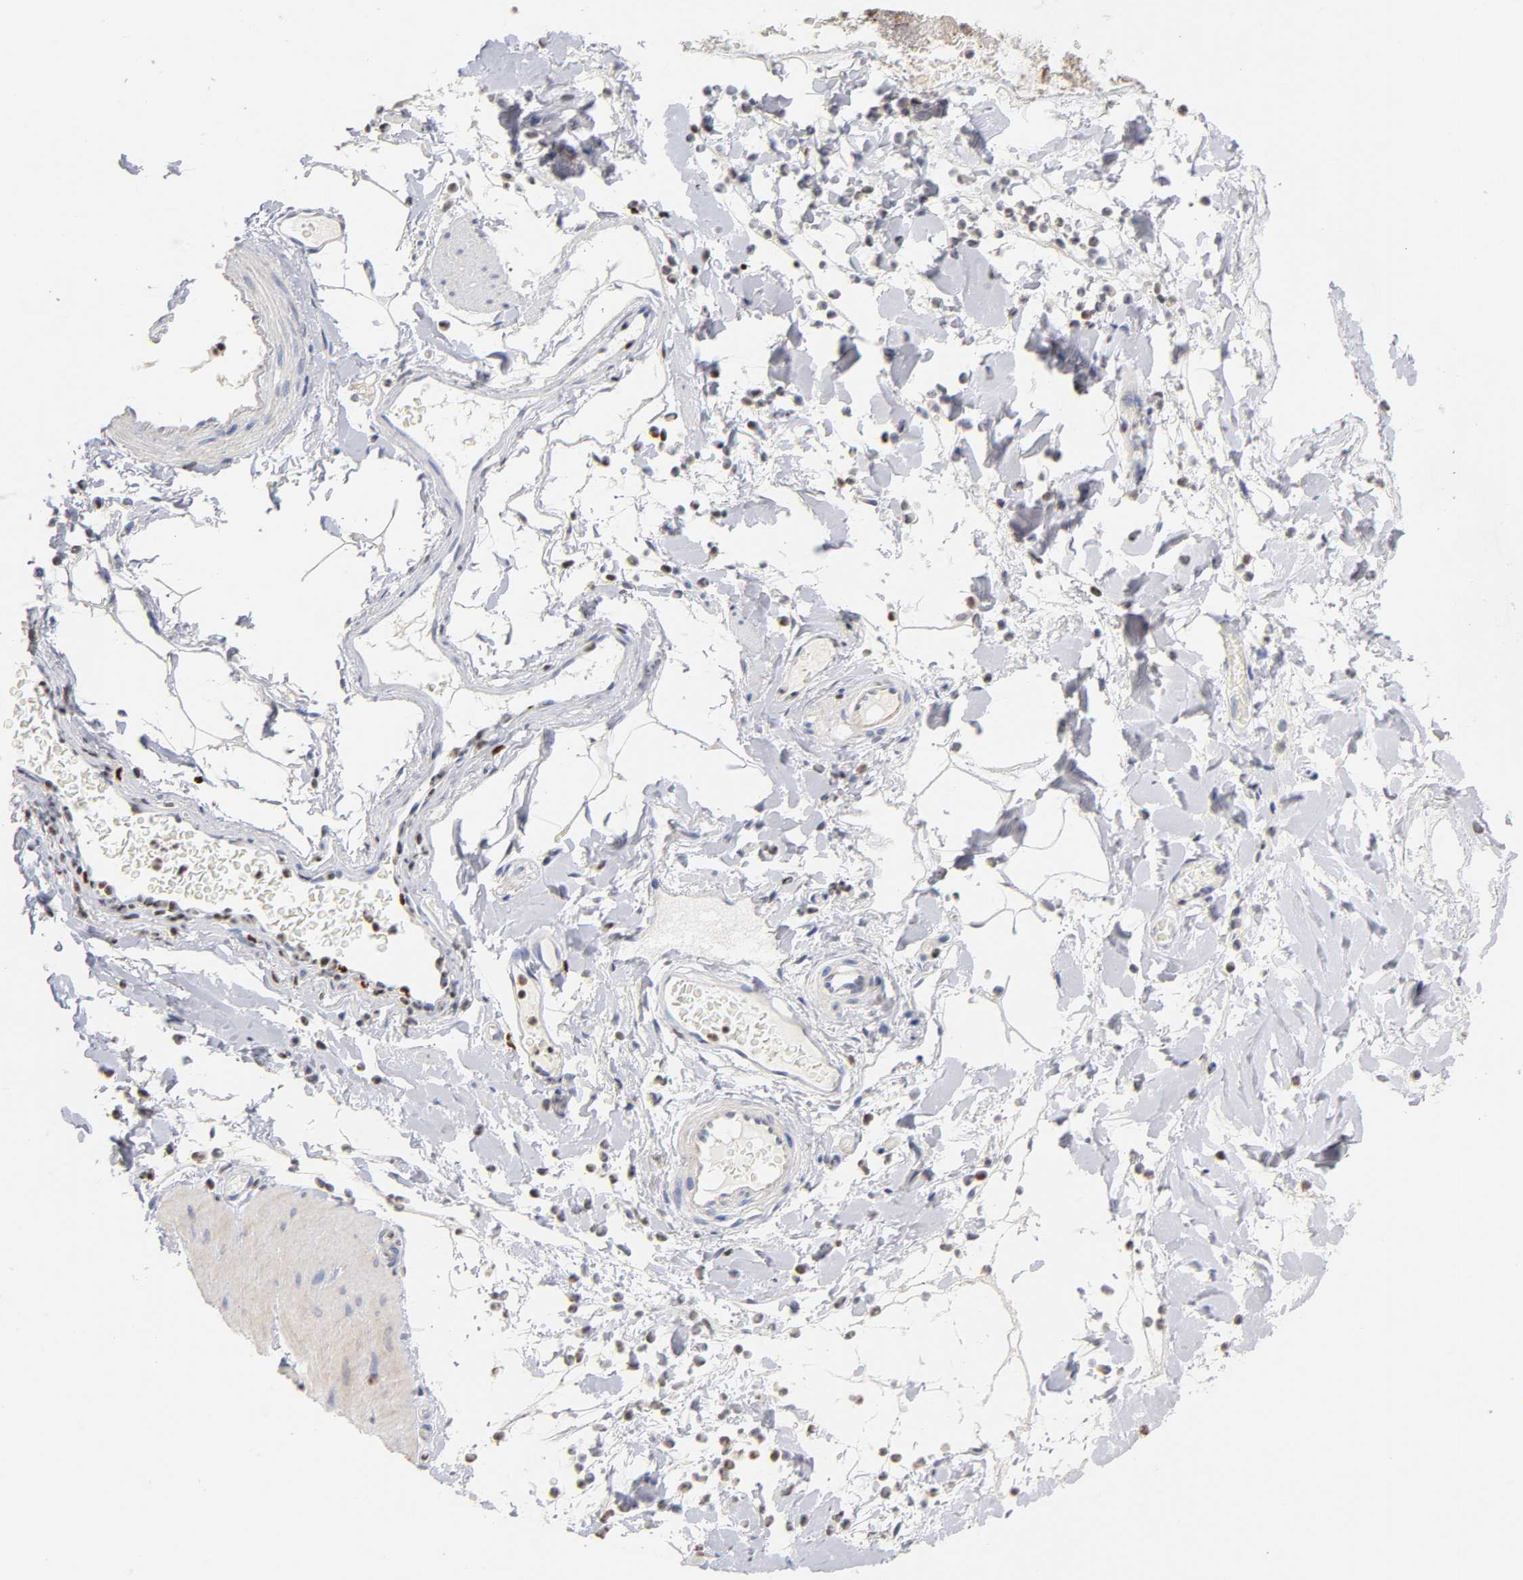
{"staining": {"intensity": "negative", "quantity": "none", "location": "none"}, "tissue": "smooth muscle", "cell_type": "Smooth muscle cells", "image_type": "normal", "snomed": [{"axis": "morphology", "description": "Normal tissue, NOS"}, {"axis": "topography", "description": "Smooth muscle"}, {"axis": "topography", "description": "Colon"}], "caption": "The immunohistochemistry (IHC) micrograph has no significant staining in smooth muscle cells of smooth muscle.", "gene": "RUNX1", "patient": {"sex": "male", "age": 67}}